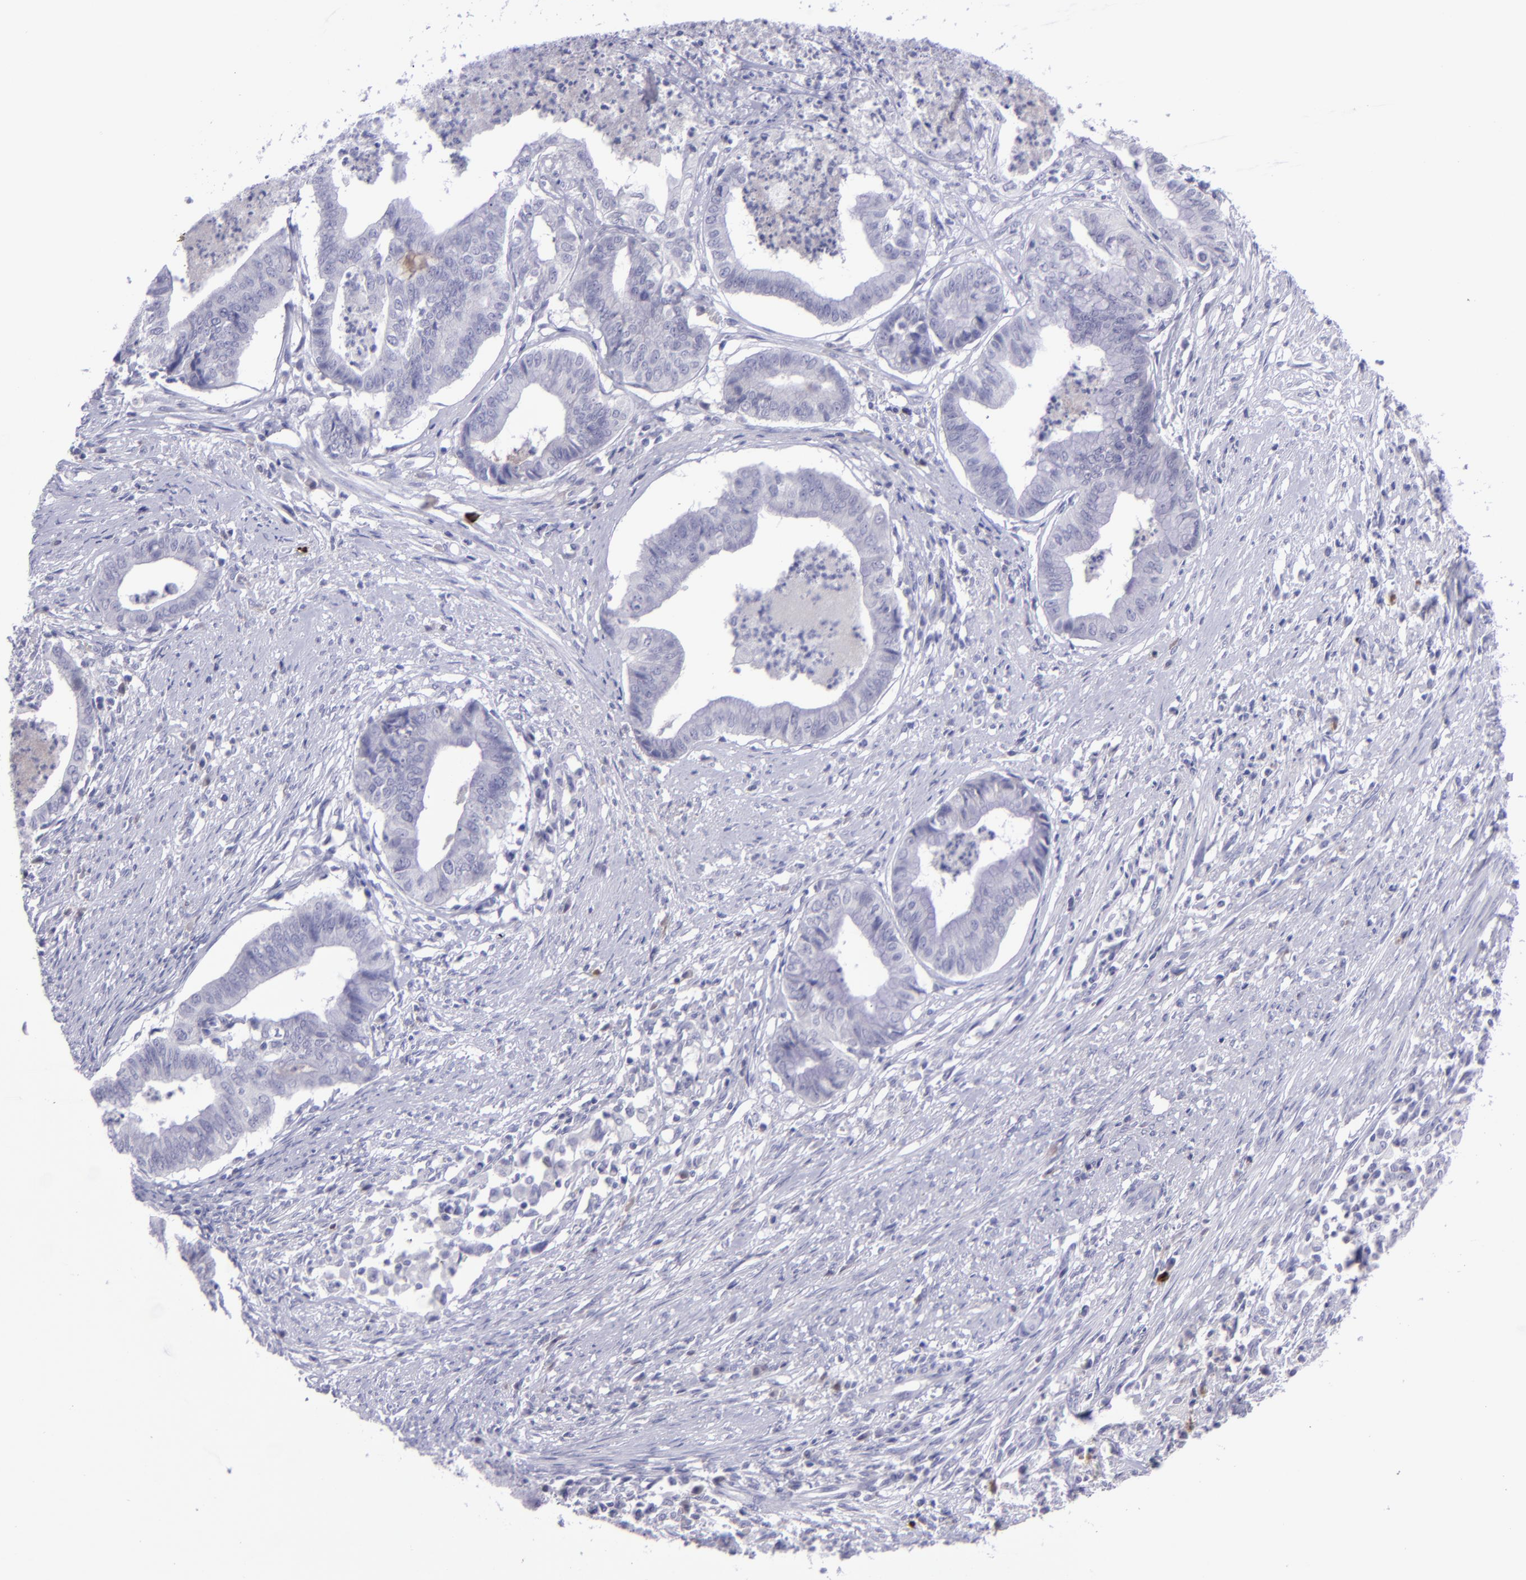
{"staining": {"intensity": "negative", "quantity": "none", "location": "none"}, "tissue": "endometrial cancer", "cell_type": "Tumor cells", "image_type": "cancer", "snomed": [{"axis": "morphology", "description": "Necrosis, NOS"}, {"axis": "morphology", "description": "Adenocarcinoma, NOS"}, {"axis": "topography", "description": "Endometrium"}], "caption": "IHC image of neoplastic tissue: endometrial adenocarcinoma stained with DAB shows no significant protein staining in tumor cells.", "gene": "POU2F2", "patient": {"sex": "female", "age": 79}}